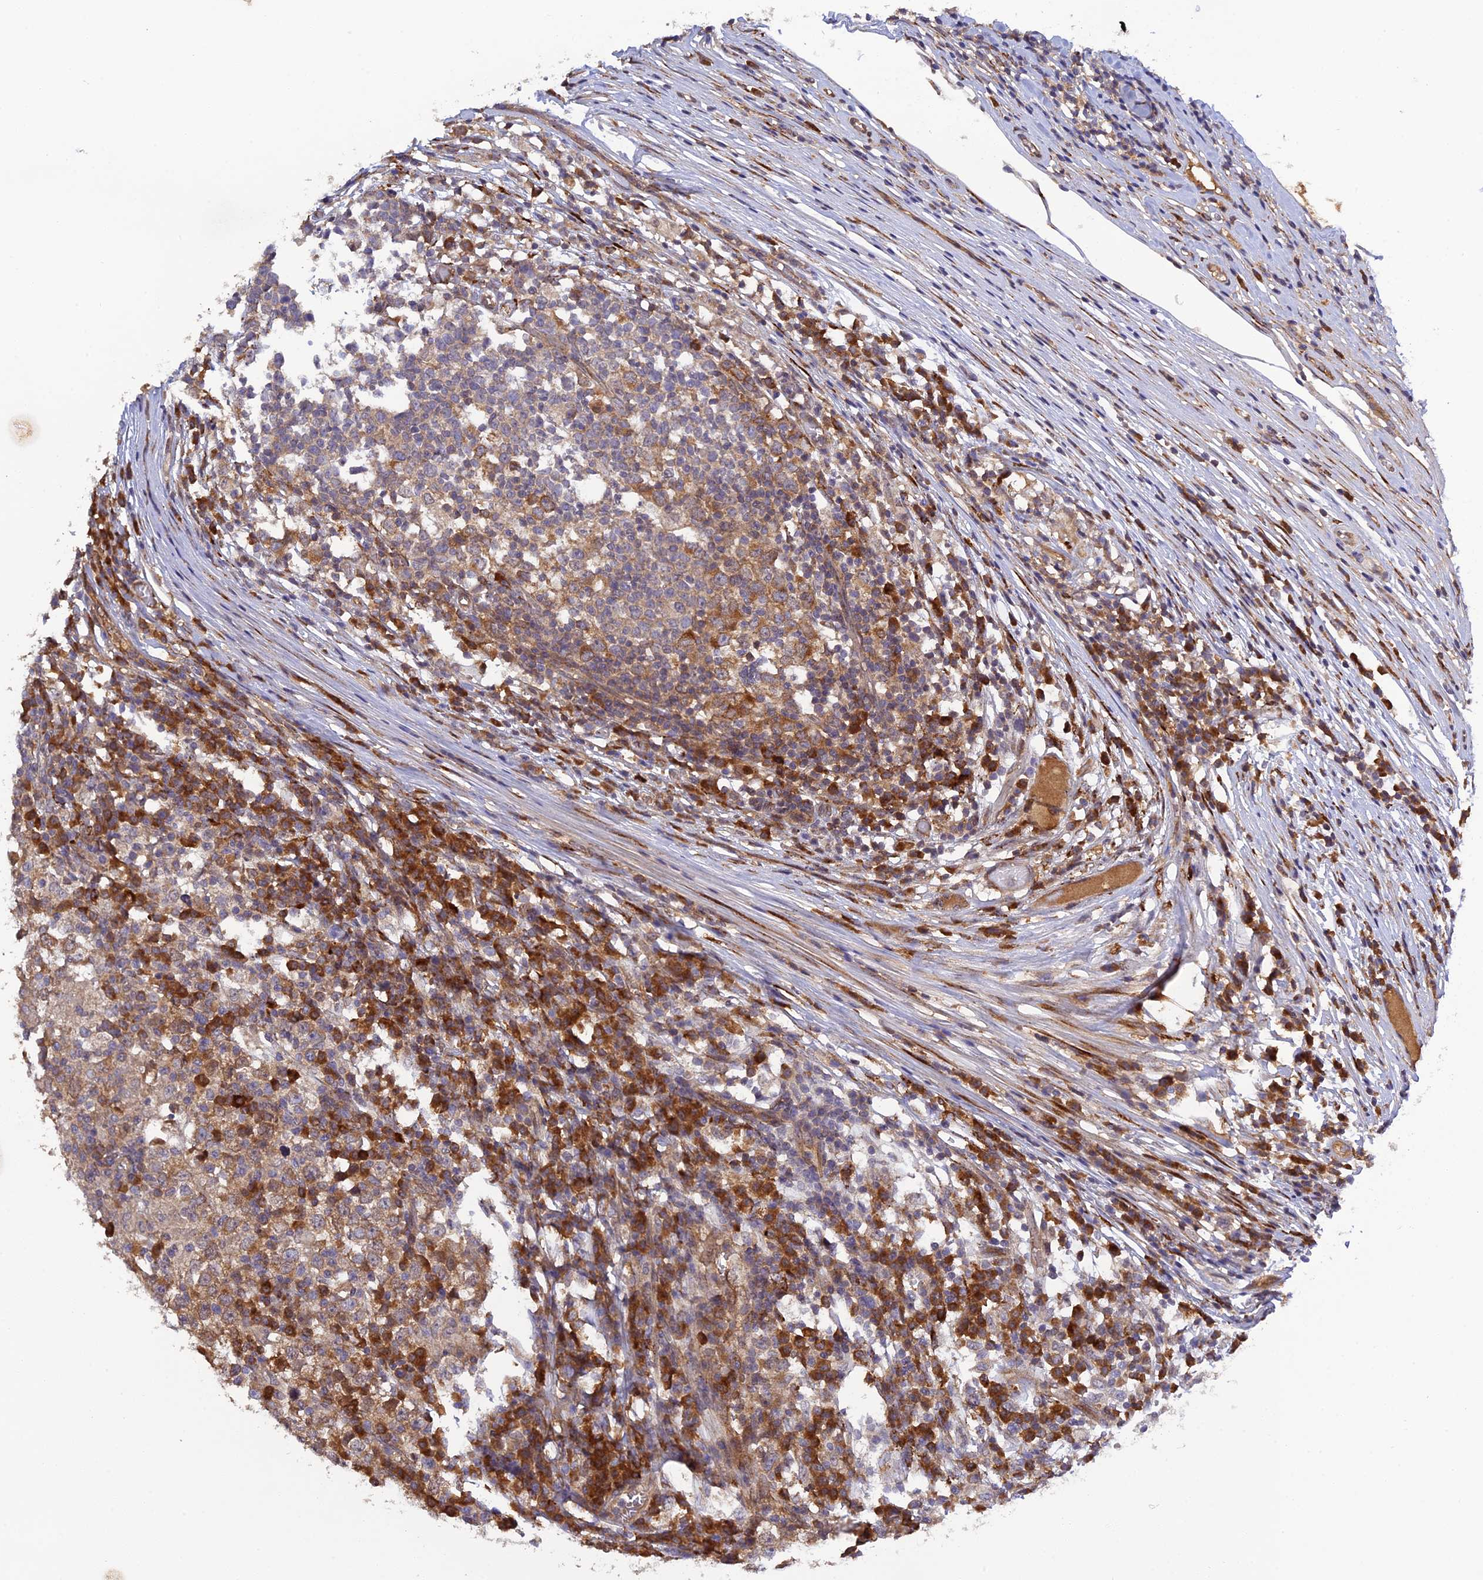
{"staining": {"intensity": "moderate", "quantity": ">75%", "location": "cytoplasmic/membranous"}, "tissue": "testis cancer", "cell_type": "Tumor cells", "image_type": "cancer", "snomed": [{"axis": "morphology", "description": "Seminoma, NOS"}, {"axis": "topography", "description": "Testis"}], "caption": "Human testis cancer (seminoma) stained with a brown dye shows moderate cytoplasmic/membranous positive expression in approximately >75% of tumor cells.", "gene": "P3H3", "patient": {"sex": "male", "age": 65}}